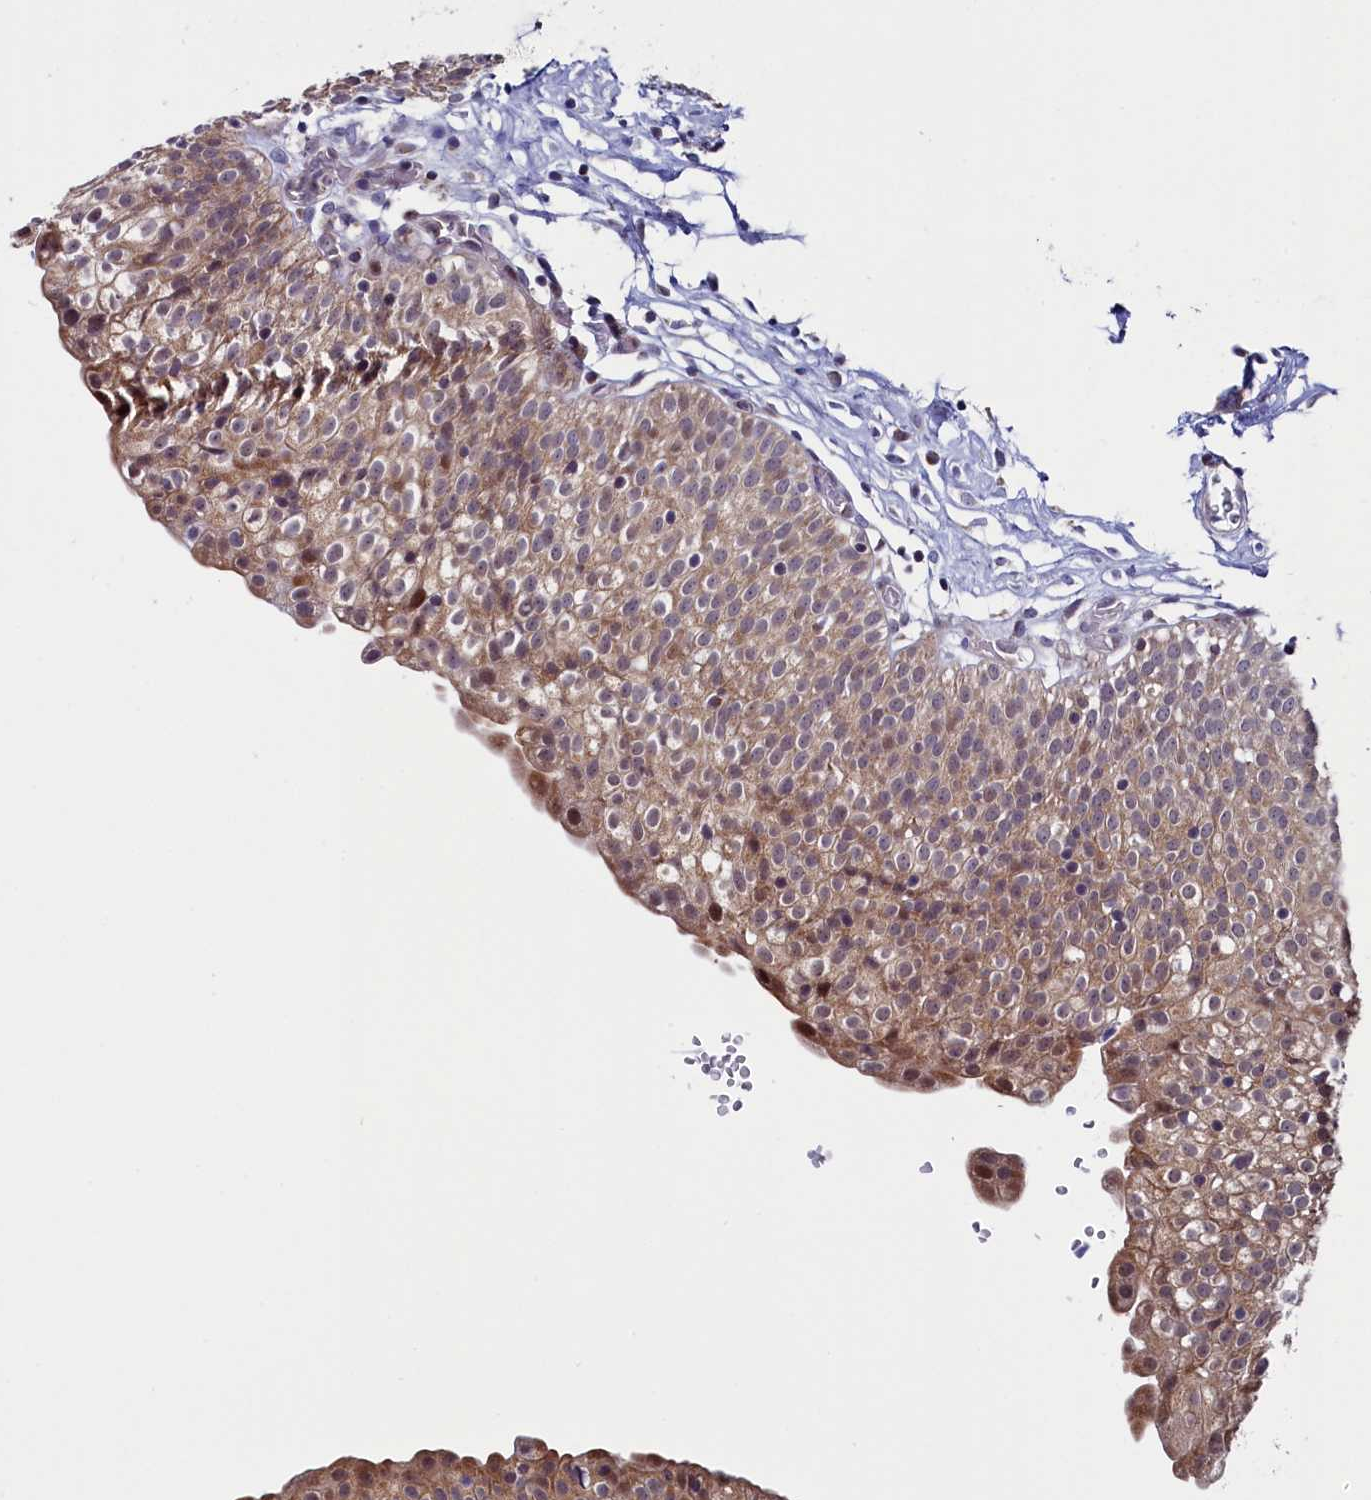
{"staining": {"intensity": "moderate", "quantity": ">75%", "location": "cytoplasmic/membranous,nuclear"}, "tissue": "urinary bladder", "cell_type": "Urothelial cells", "image_type": "normal", "snomed": [{"axis": "morphology", "description": "Normal tissue, NOS"}, {"axis": "topography", "description": "Urinary bladder"}], "caption": "Protein expression analysis of unremarkable urinary bladder demonstrates moderate cytoplasmic/membranous,nuclear positivity in approximately >75% of urothelial cells.", "gene": "CIAPIN1", "patient": {"sex": "male", "age": 55}}